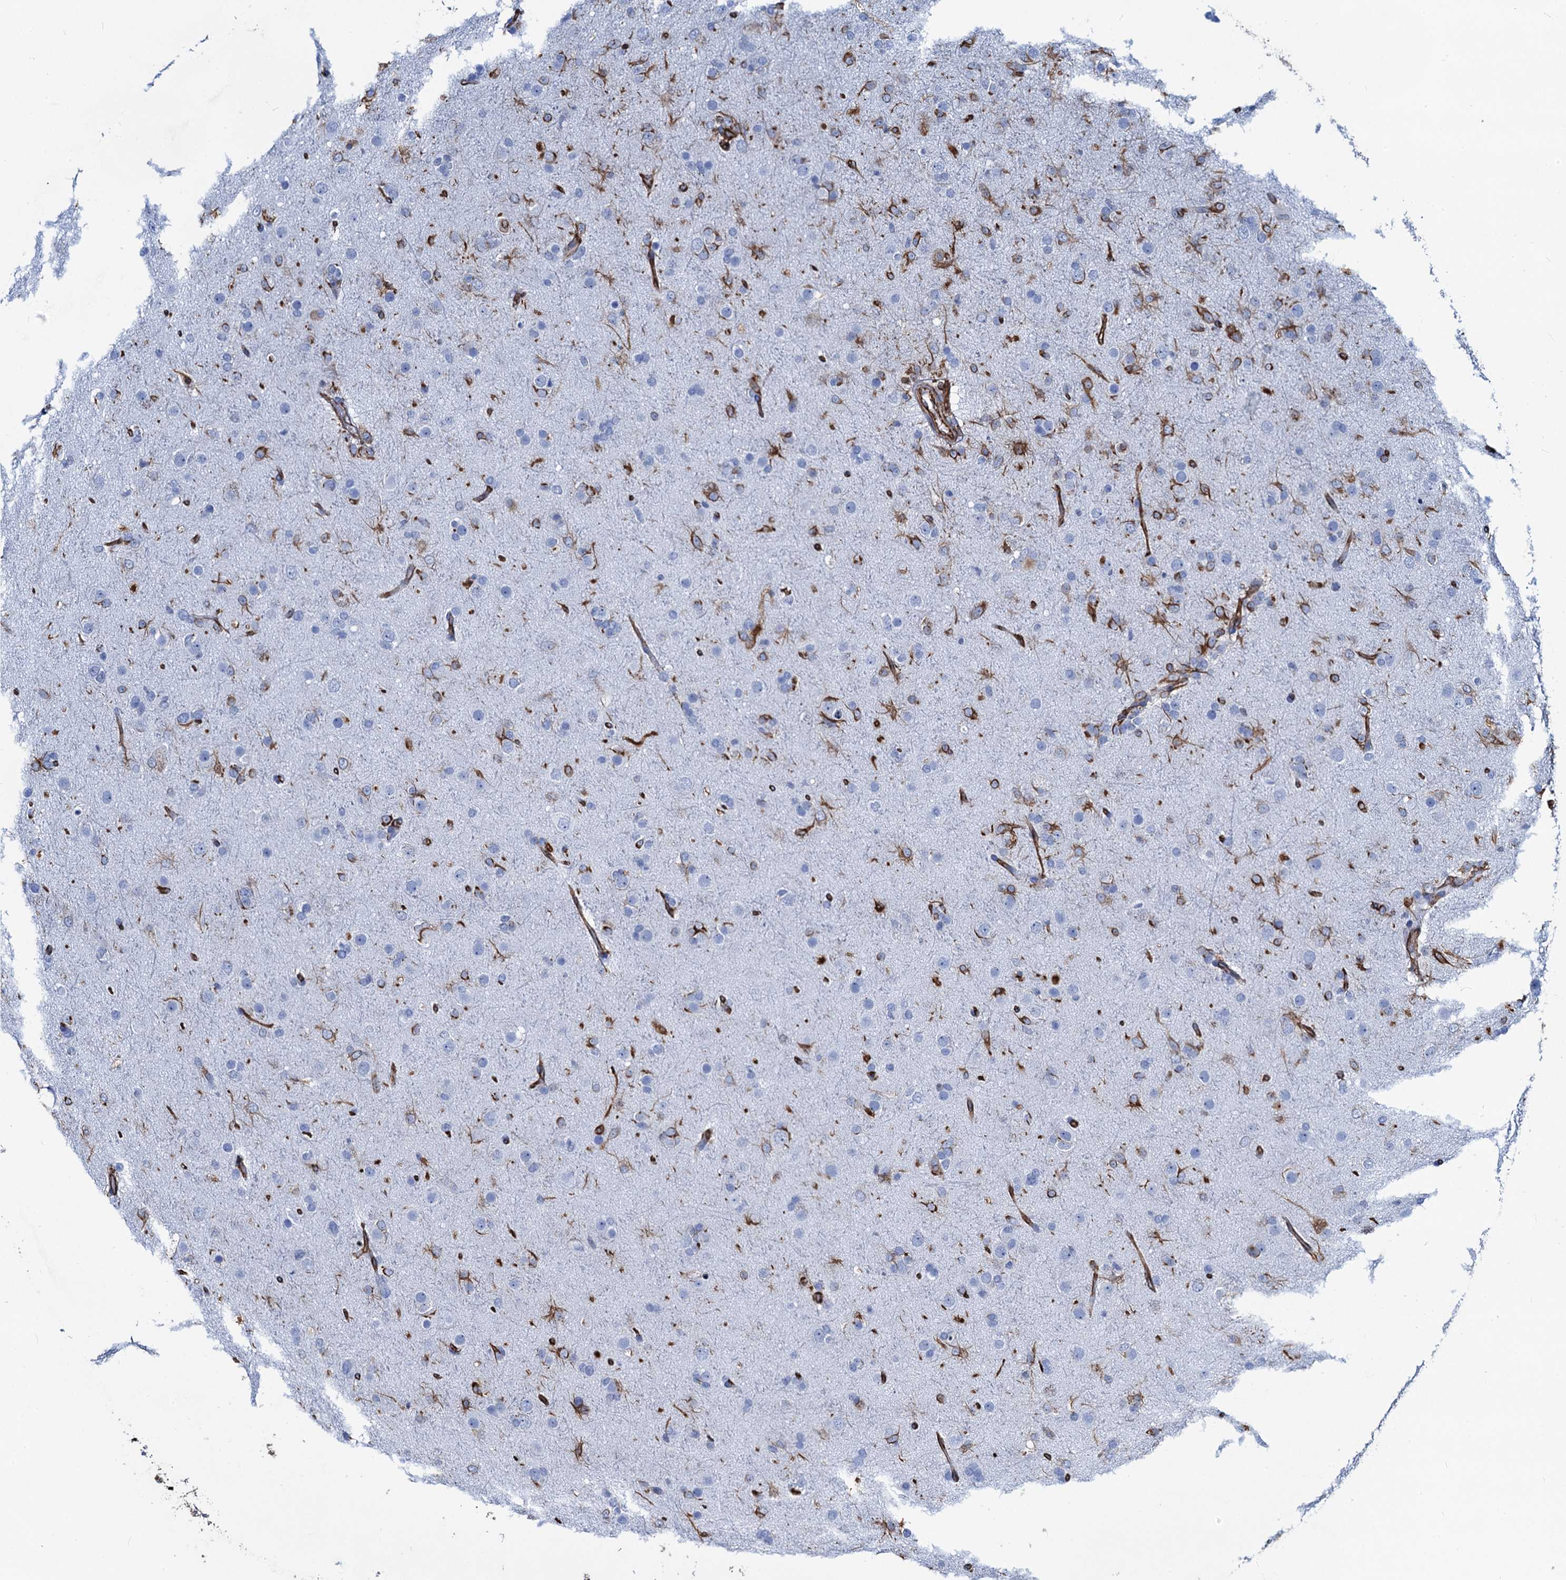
{"staining": {"intensity": "negative", "quantity": "none", "location": "none"}, "tissue": "glioma", "cell_type": "Tumor cells", "image_type": "cancer", "snomed": [{"axis": "morphology", "description": "Glioma, malignant, Low grade"}, {"axis": "topography", "description": "Brain"}], "caption": "The histopathology image exhibits no staining of tumor cells in malignant low-grade glioma.", "gene": "PGM2", "patient": {"sex": "male", "age": 65}}